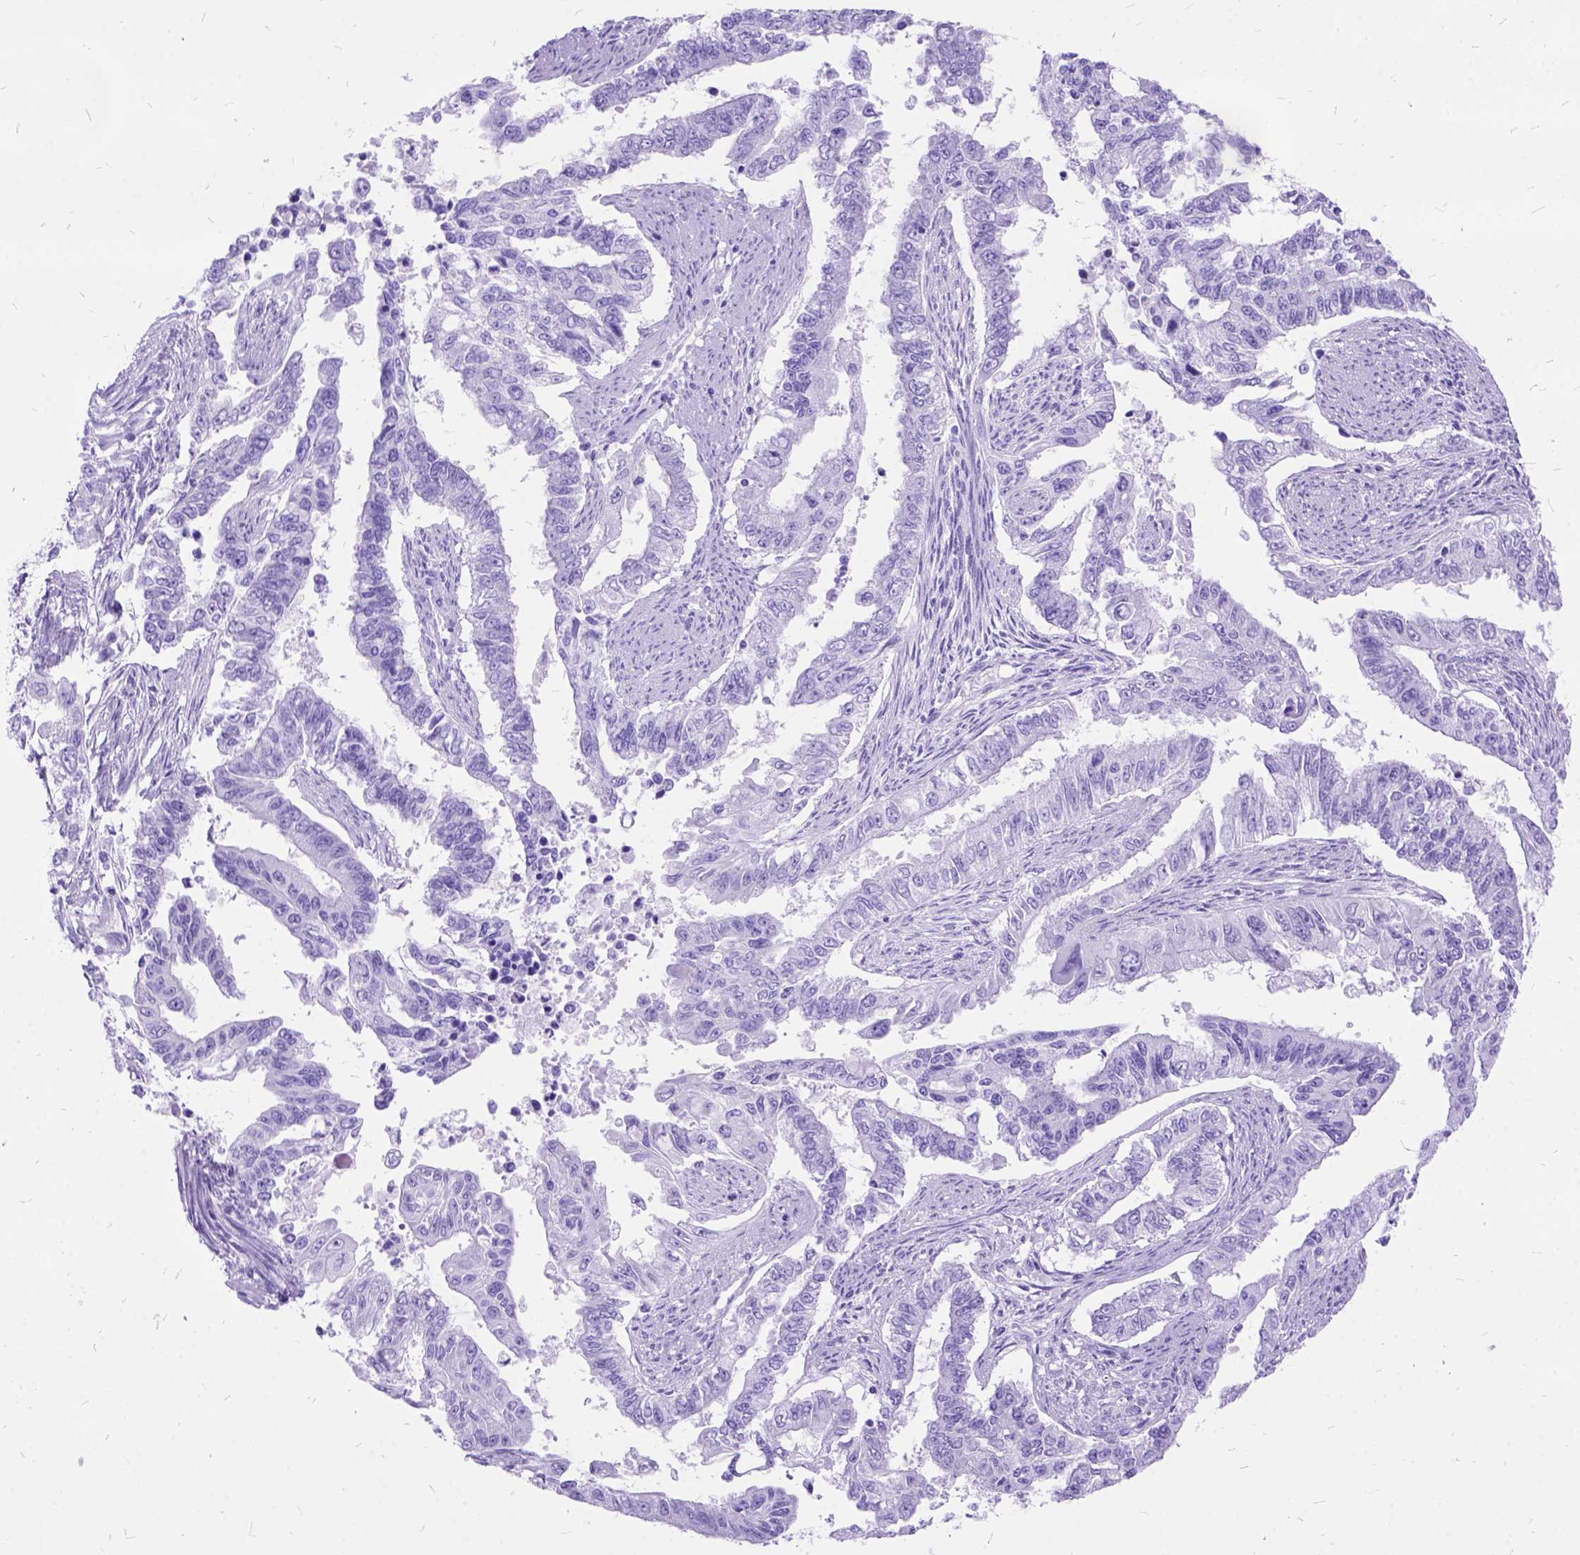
{"staining": {"intensity": "negative", "quantity": "none", "location": "none"}, "tissue": "endometrial cancer", "cell_type": "Tumor cells", "image_type": "cancer", "snomed": [{"axis": "morphology", "description": "Adenocarcinoma, NOS"}, {"axis": "topography", "description": "Uterus"}], "caption": "The photomicrograph exhibits no significant expression in tumor cells of endometrial adenocarcinoma.", "gene": "DNAH2", "patient": {"sex": "female", "age": 59}}